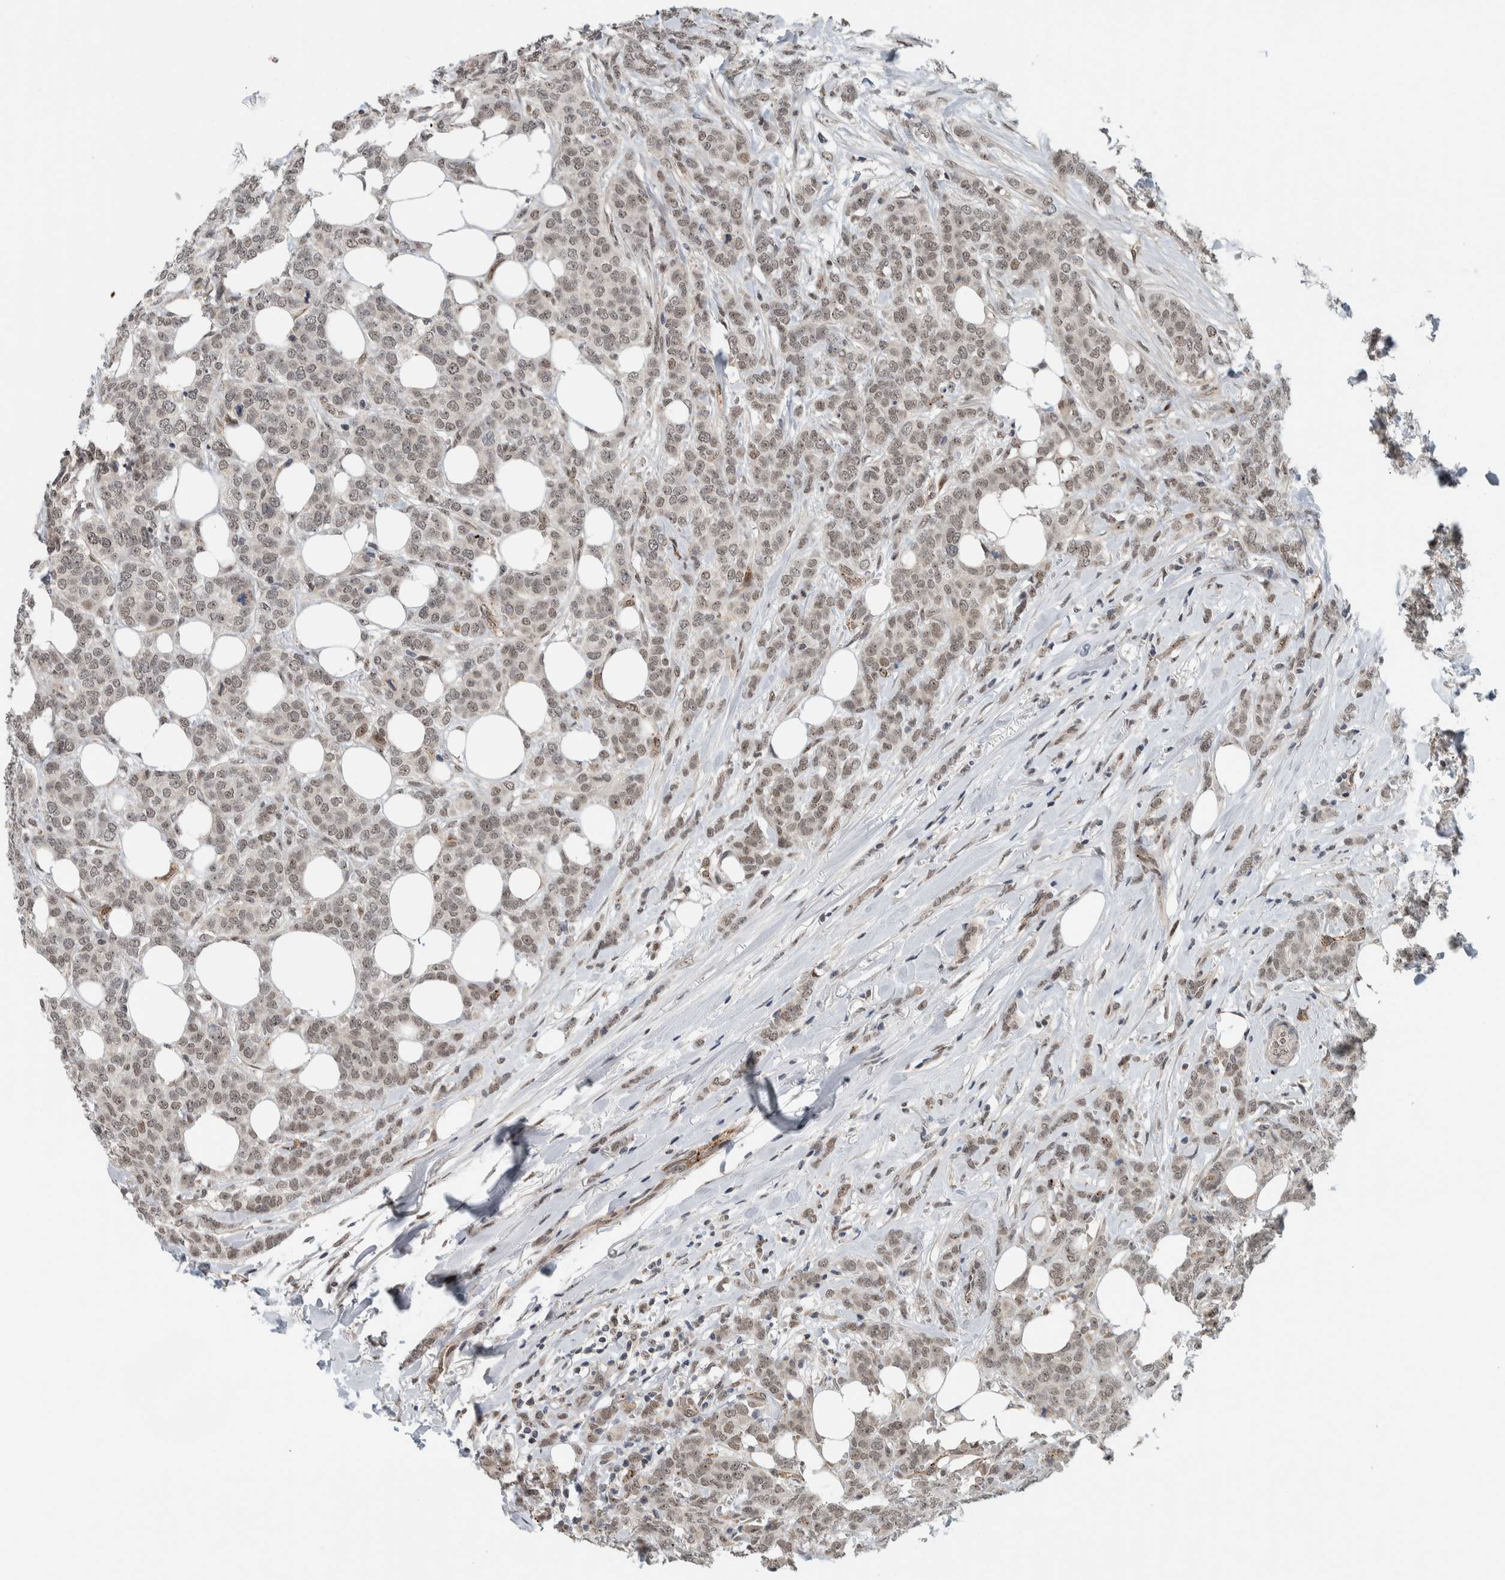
{"staining": {"intensity": "moderate", "quantity": ">75%", "location": "nuclear"}, "tissue": "breast cancer", "cell_type": "Tumor cells", "image_type": "cancer", "snomed": [{"axis": "morphology", "description": "Lobular carcinoma"}, {"axis": "topography", "description": "Skin"}, {"axis": "topography", "description": "Breast"}], "caption": "Immunohistochemical staining of human breast lobular carcinoma shows moderate nuclear protein positivity in approximately >75% of tumor cells.", "gene": "ZFP91", "patient": {"sex": "female", "age": 46}}